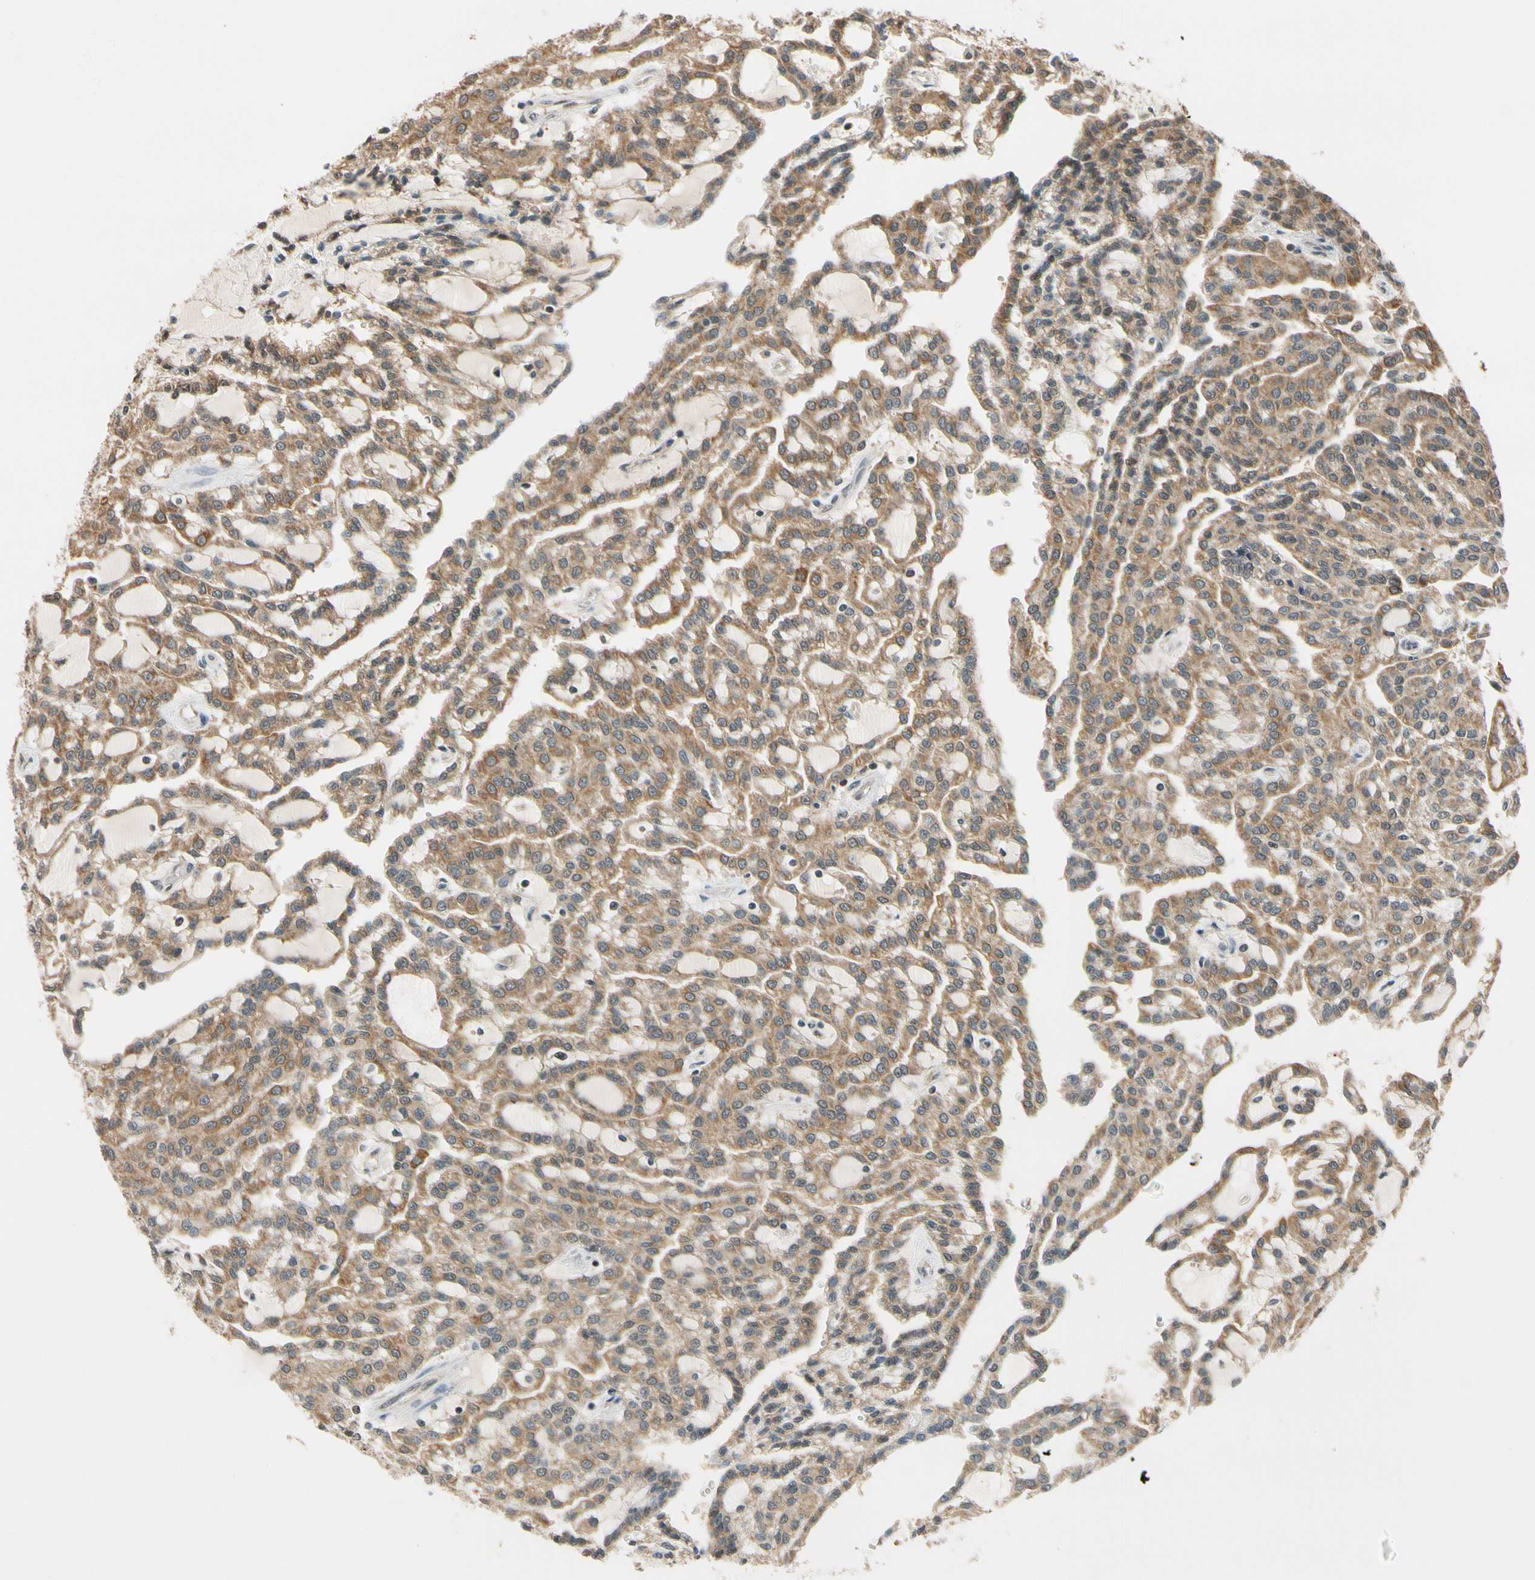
{"staining": {"intensity": "moderate", "quantity": ">75%", "location": "cytoplasmic/membranous"}, "tissue": "renal cancer", "cell_type": "Tumor cells", "image_type": "cancer", "snomed": [{"axis": "morphology", "description": "Adenocarcinoma, NOS"}, {"axis": "topography", "description": "Kidney"}], "caption": "An image of human renal adenocarcinoma stained for a protein exhibits moderate cytoplasmic/membranous brown staining in tumor cells. (DAB = brown stain, brightfield microscopy at high magnification).", "gene": "TAF12", "patient": {"sex": "male", "age": 63}}